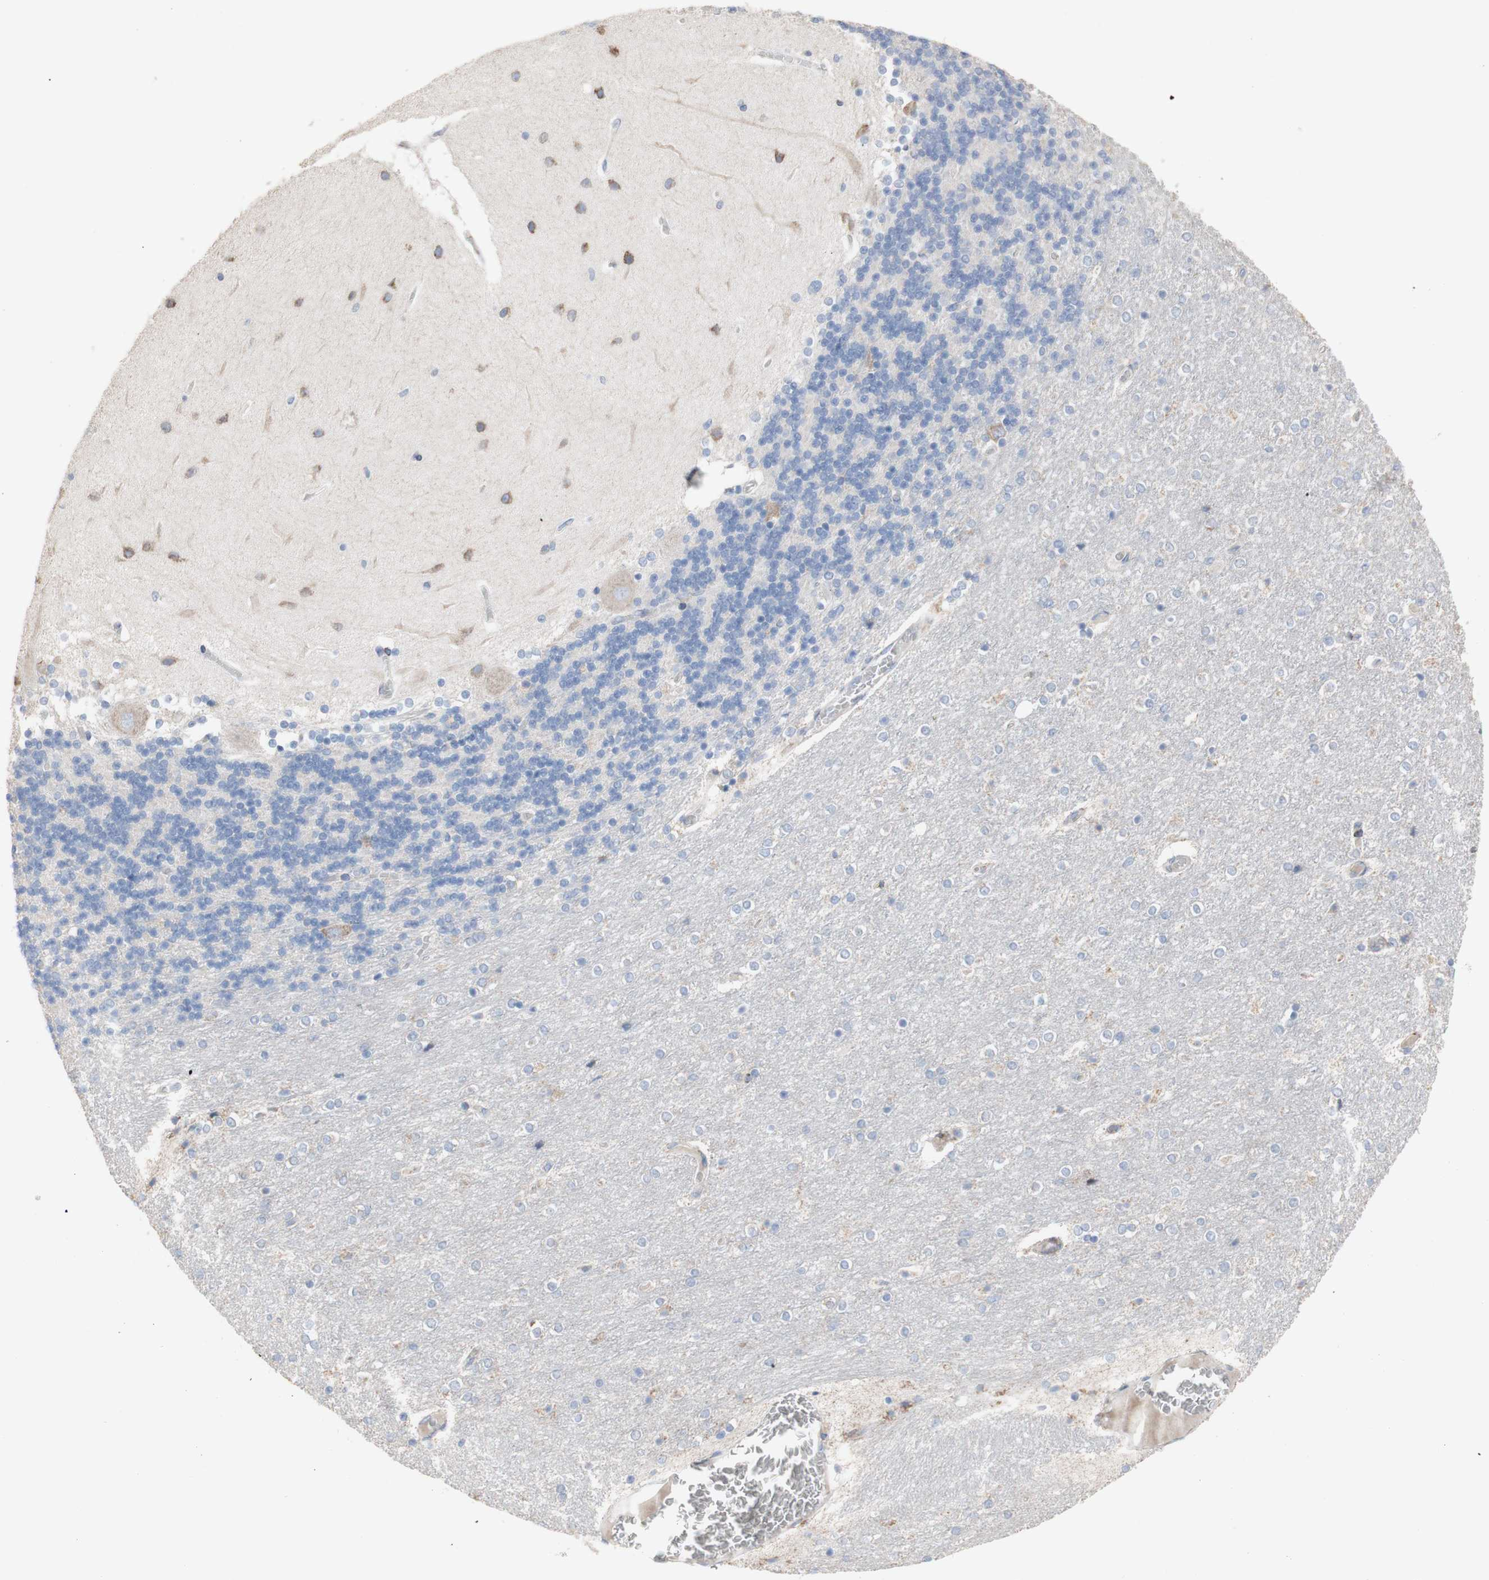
{"staining": {"intensity": "moderate", "quantity": "<25%", "location": "cytoplasmic/membranous"}, "tissue": "cerebellum", "cell_type": "Cells in granular layer", "image_type": "normal", "snomed": [{"axis": "morphology", "description": "Normal tissue, NOS"}, {"axis": "topography", "description": "Cerebellum"}], "caption": "High-magnification brightfield microscopy of normal cerebellum stained with DAB (3,3'-diaminobenzidine) (brown) and counterstained with hematoxylin (blue). cells in granular layer exhibit moderate cytoplasmic/membranous expression is present in about<25% of cells.", "gene": "AGPAT5", "patient": {"sex": "female", "age": 54}}